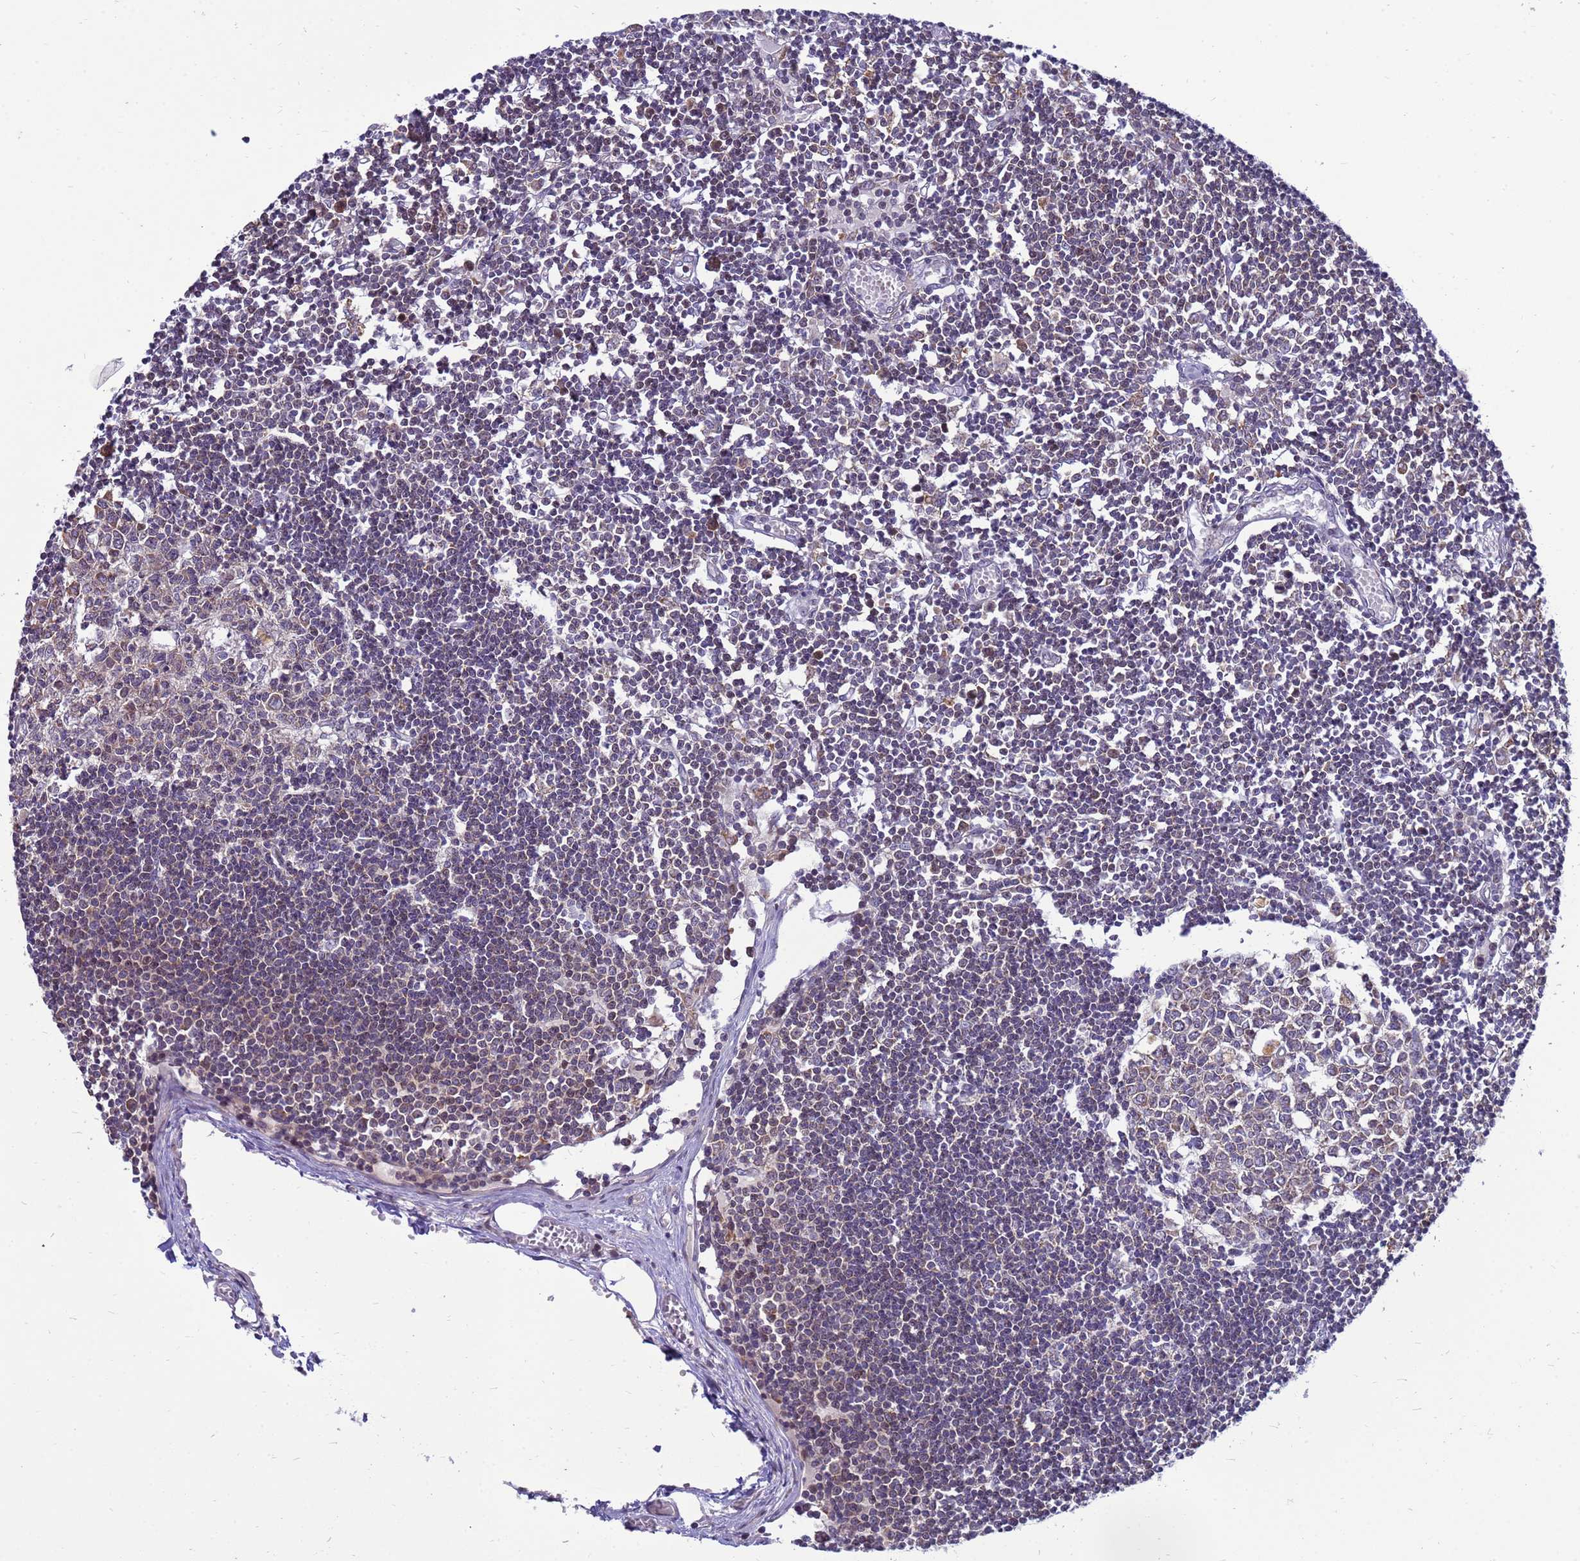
{"staining": {"intensity": "weak", "quantity": "<25%", "location": "cytoplasmic/membranous"}, "tissue": "lymph node", "cell_type": "Germinal center cells", "image_type": "normal", "snomed": [{"axis": "morphology", "description": "Normal tissue, NOS"}, {"axis": "topography", "description": "Lymph node"}], "caption": "Immunohistochemical staining of normal lymph node shows no significant positivity in germinal center cells. Brightfield microscopy of IHC stained with DAB (brown) and hematoxylin (blue), captured at high magnification.", "gene": "C12orf43", "patient": {"sex": "female", "age": 11}}